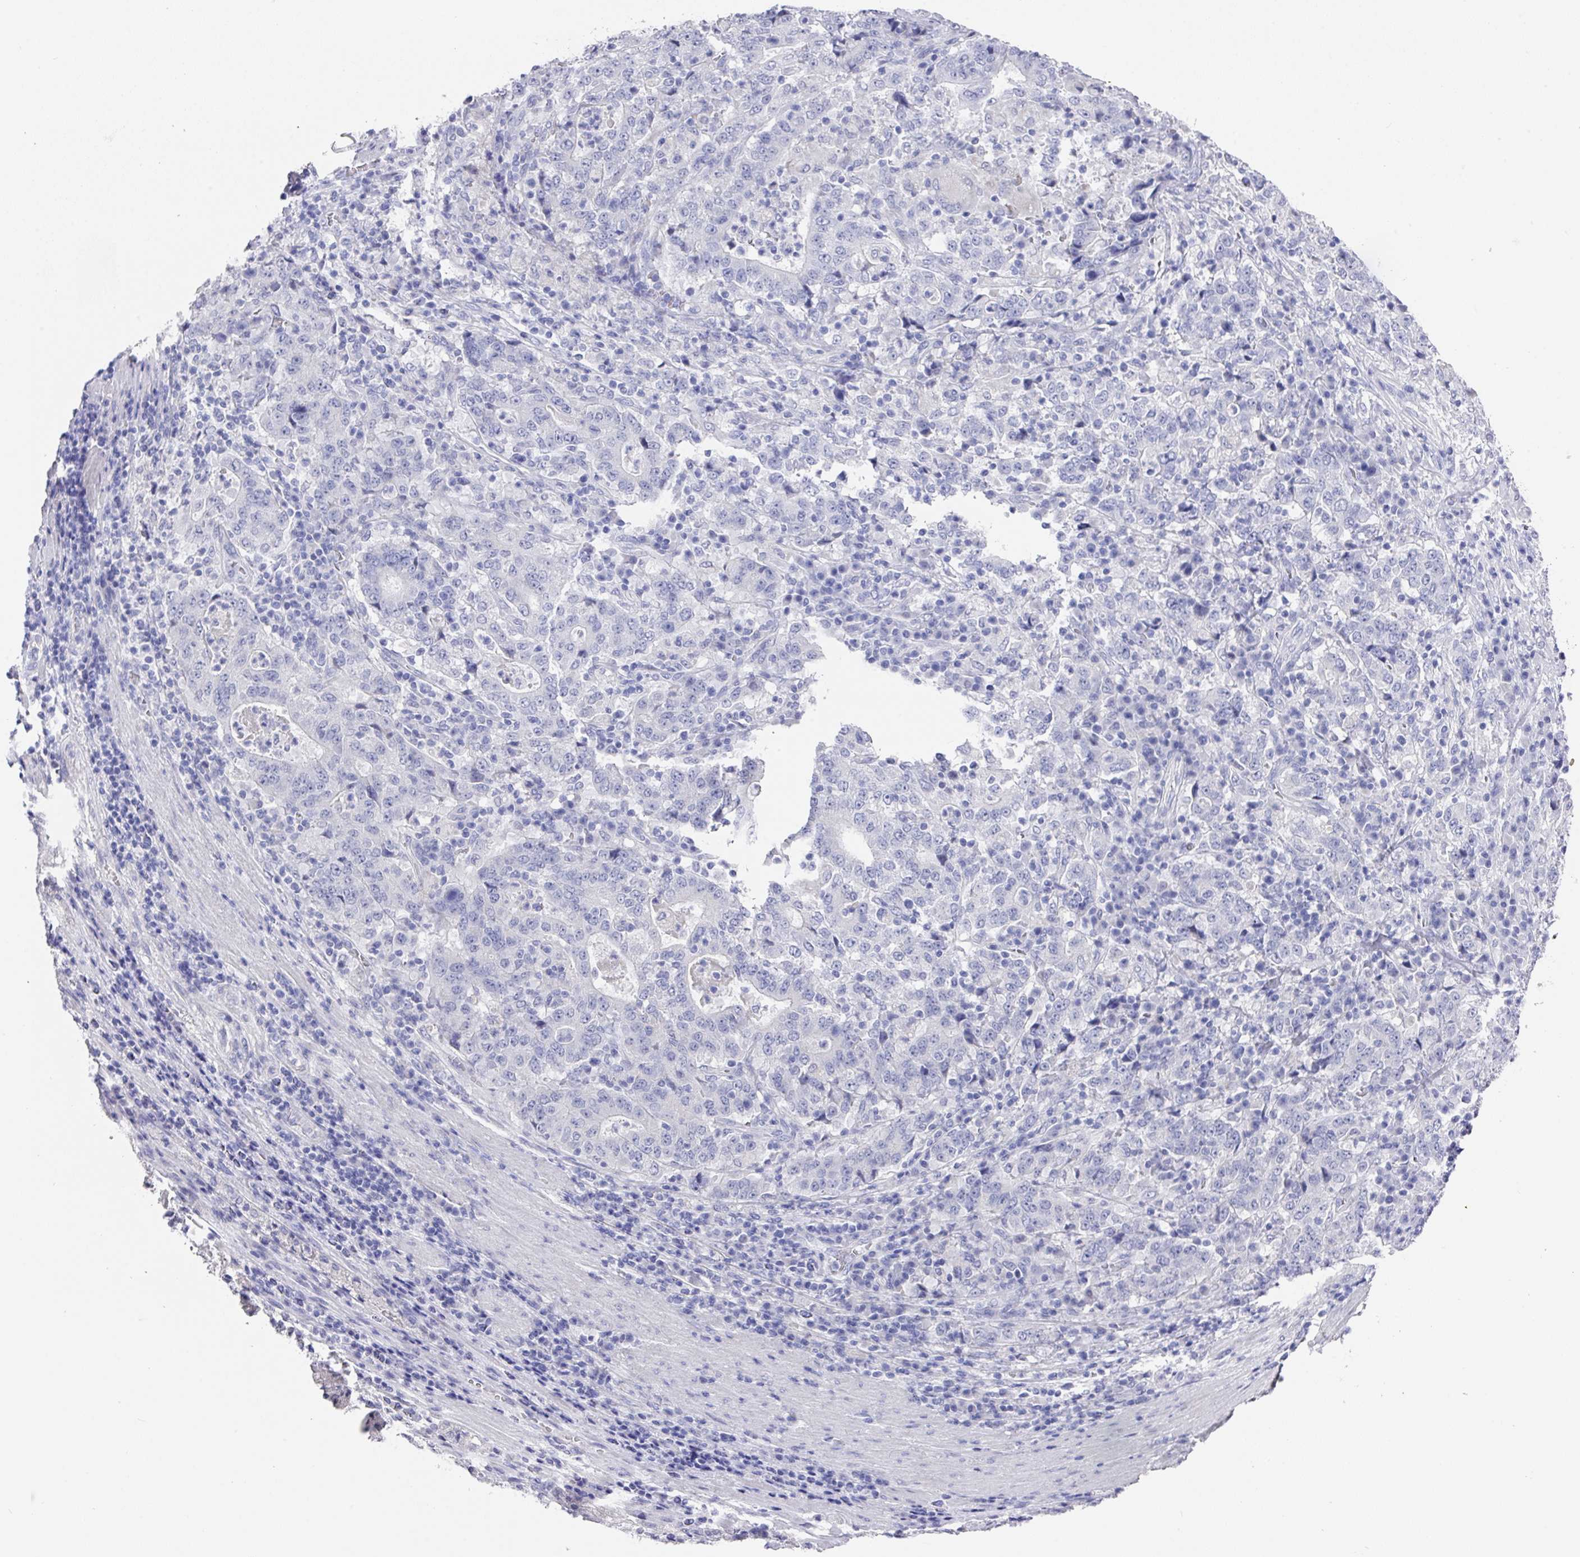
{"staining": {"intensity": "negative", "quantity": "none", "location": "none"}, "tissue": "stomach cancer", "cell_type": "Tumor cells", "image_type": "cancer", "snomed": [{"axis": "morphology", "description": "Normal tissue, NOS"}, {"axis": "morphology", "description": "Adenocarcinoma, NOS"}, {"axis": "topography", "description": "Stomach, upper"}, {"axis": "topography", "description": "Stomach"}], "caption": "Tumor cells are negative for brown protein staining in stomach adenocarcinoma.", "gene": "DAZL", "patient": {"sex": "male", "age": 59}}